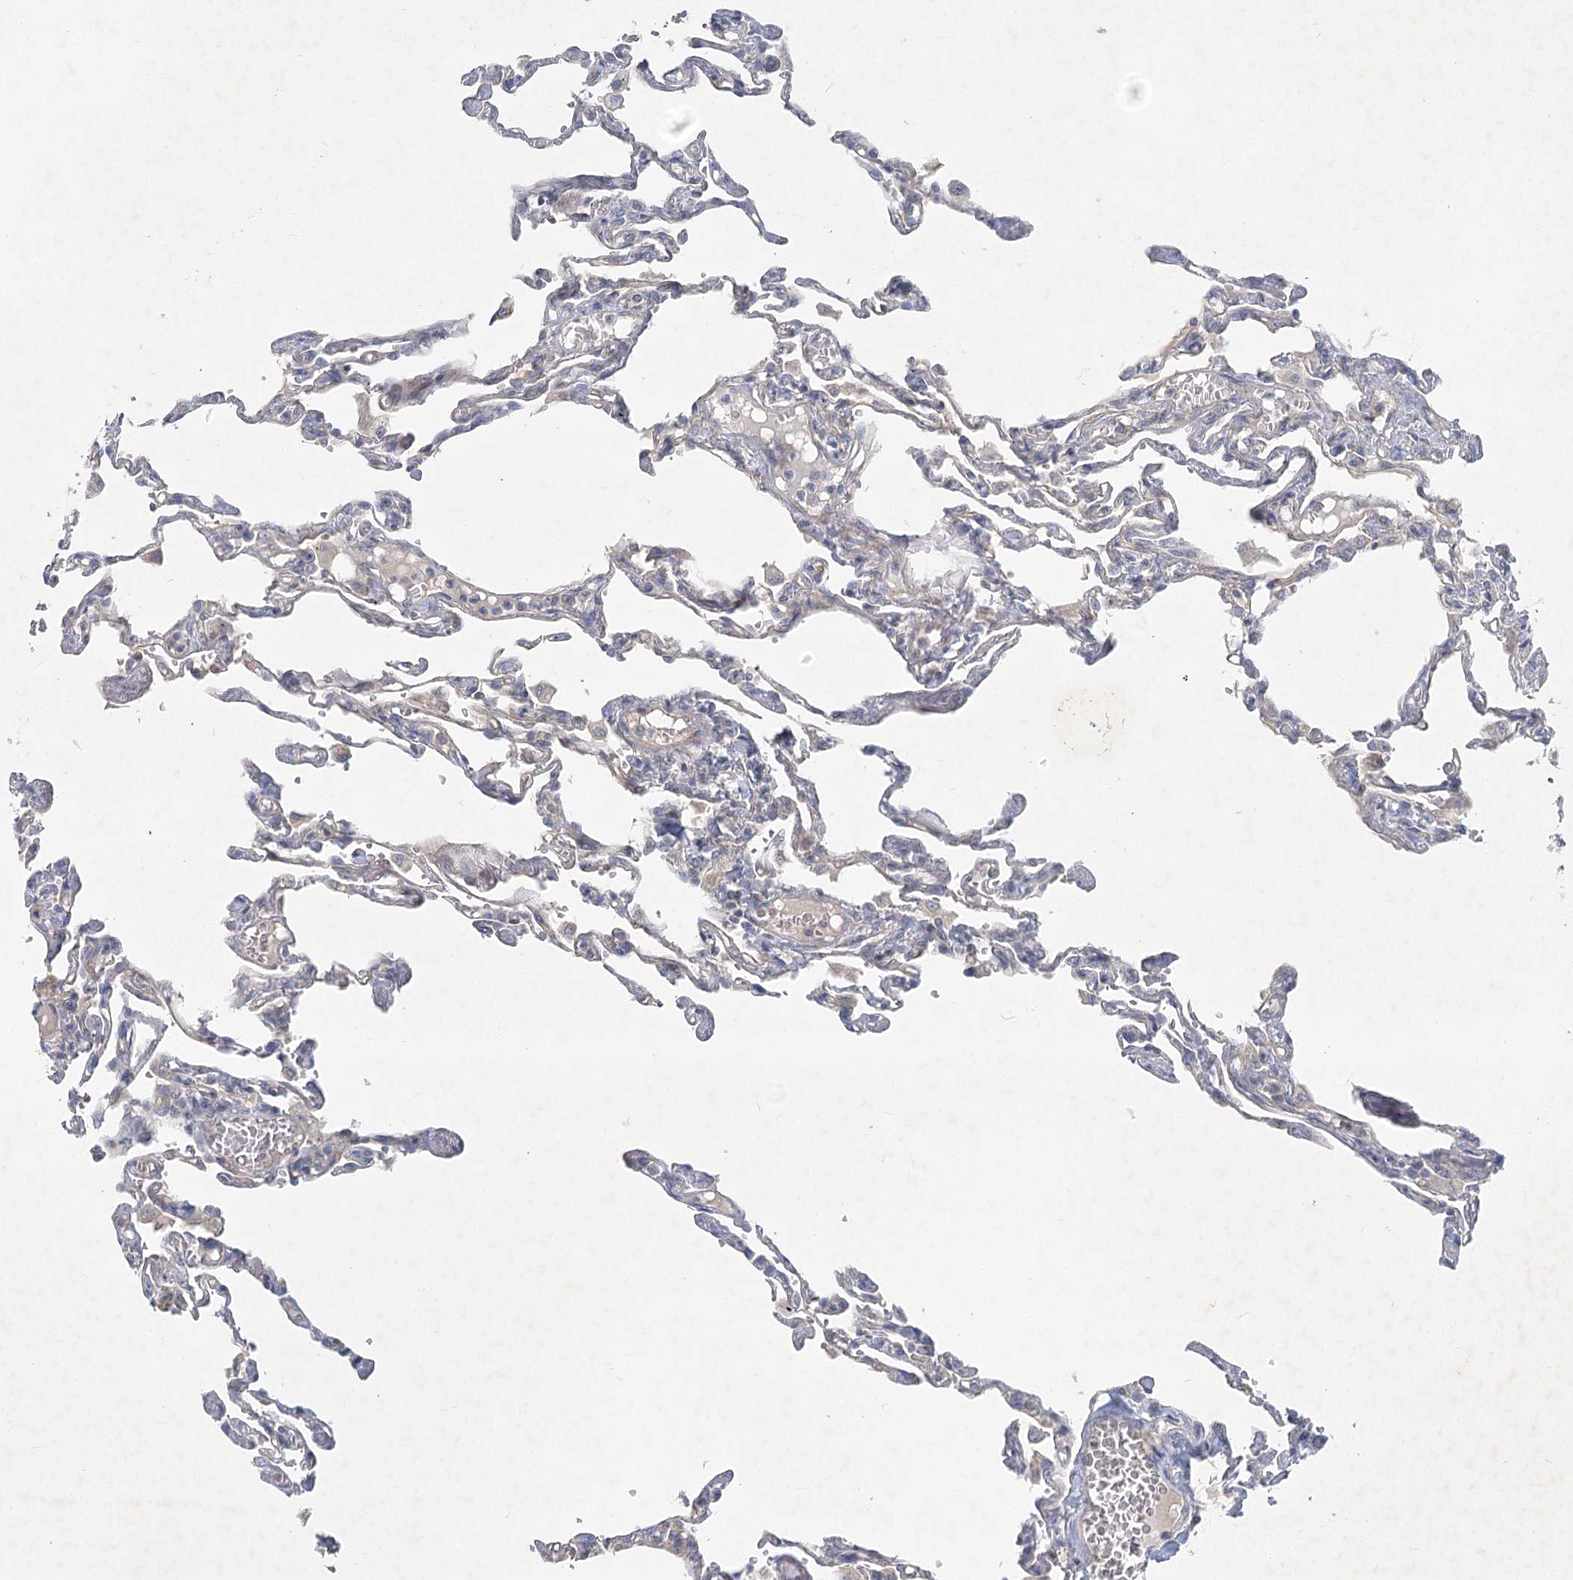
{"staining": {"intensity": "weak", "quantity": "<25%", "location": "cytoplasmic/membranous"}, "tissue": "lung", "cell_type": "Alveolar cells", "image_type": "normal", "snomed": [{"axis": "morphology", "description": "Normal tissue, NOS"}, {"axis": "topography", "description": "Lung"}], "caption": "IHC image of unremarkable lung: human lung stained with DAB (3,3'-diaminobenzidine) exhibits no significant protein positivity in alveolar cells.", "gene": "DNMBP", "patient": {"sex": "male", "age": 21}}